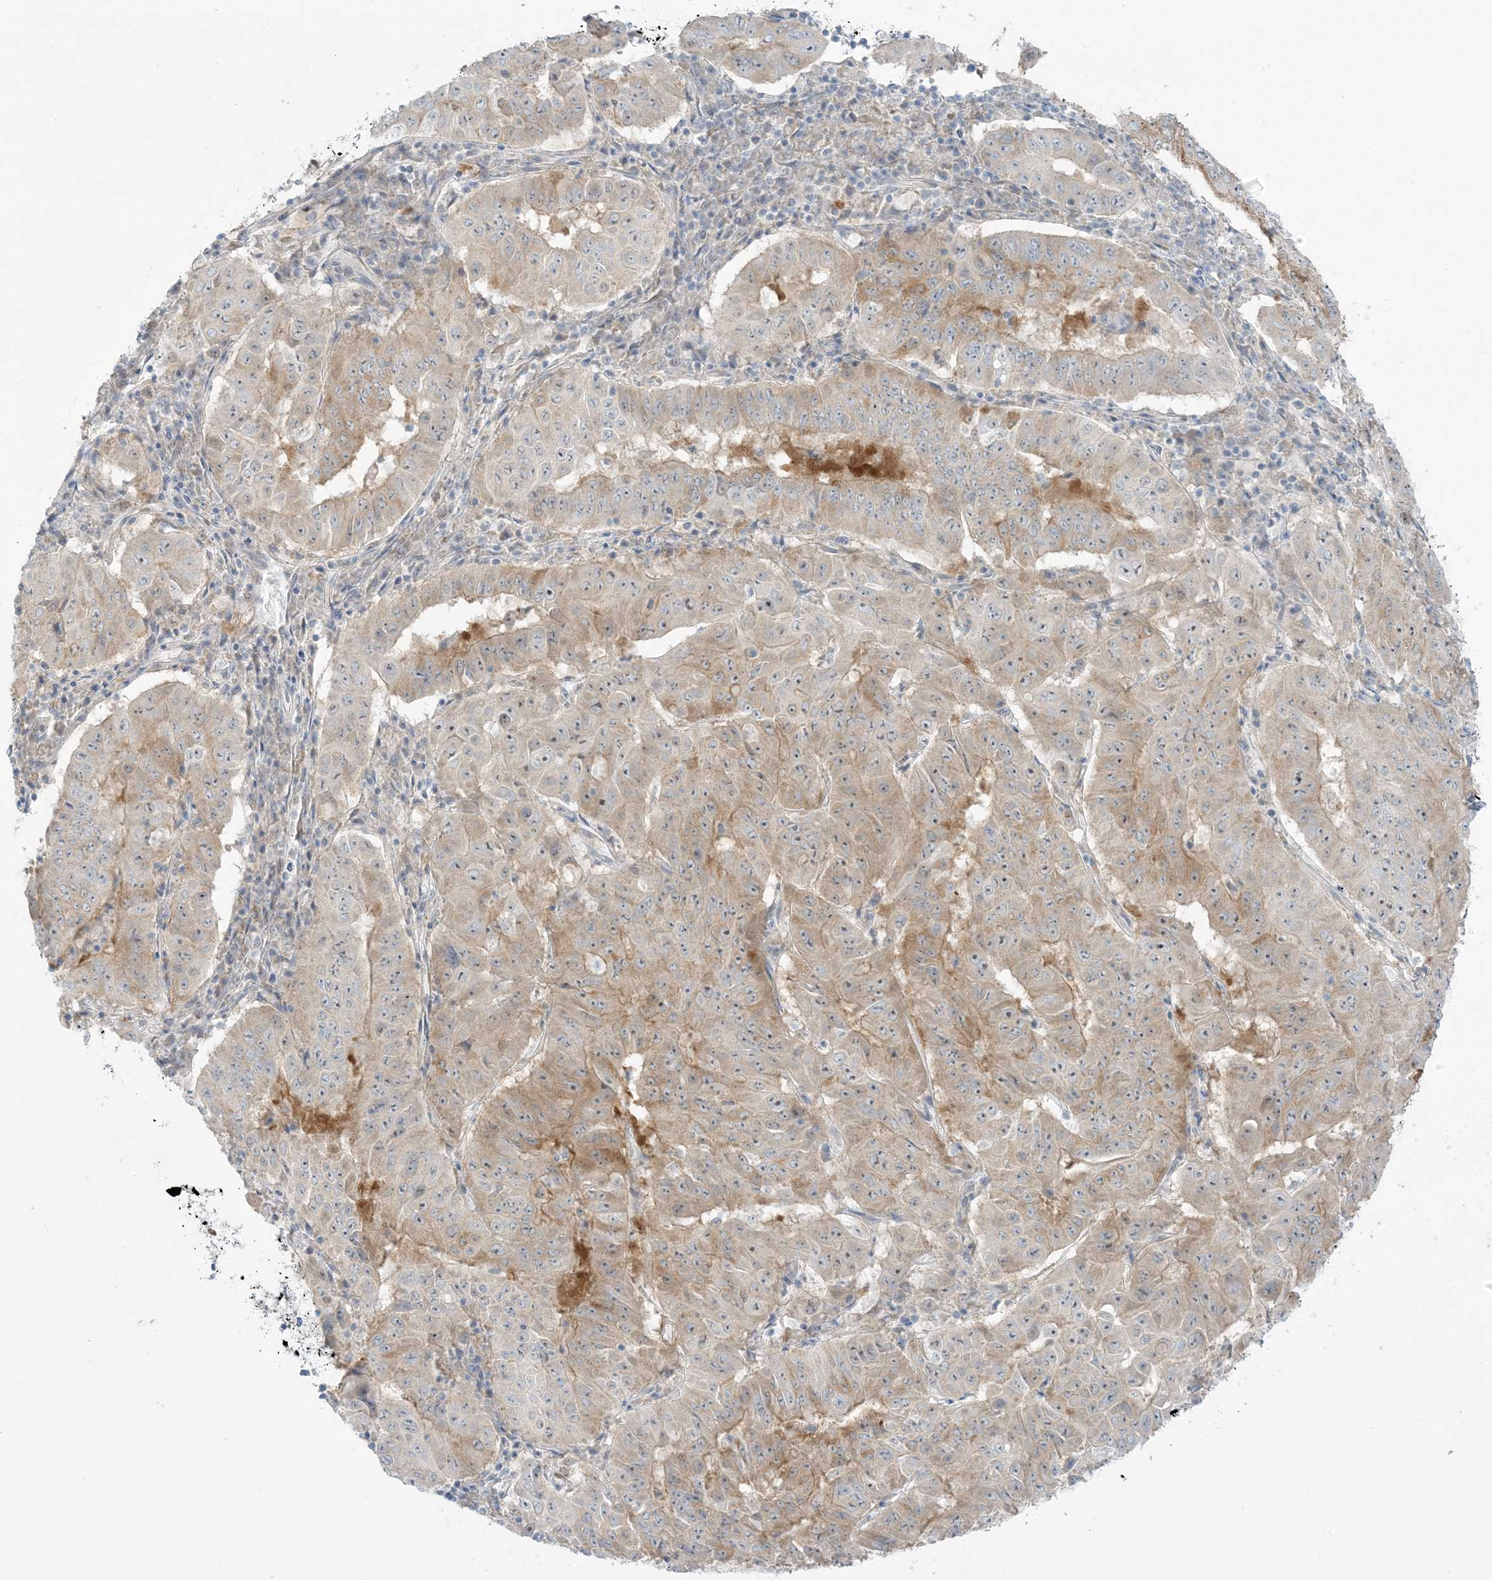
{"staining": {"intensity": "moderate", "quantity": ">75%", "location": "cytoplasmic/membranous"}, "tissue": "pancreatic cancer", "cell_type": "Tumor cells", "image_type": "cancer", "snomed": [{"axis": "morphology", "description": "Adenocarcinoma, NOS"}, {"axis": "topography", "description": "Pancreas"}], "caption": "The immunohistochemical stain shows moderate cytoplasmic/membranous positivity in tumor cells of pancreatic cancer tissue.", "gene": "SCN3A", "patient": {"sex": "male", "age": 63}}